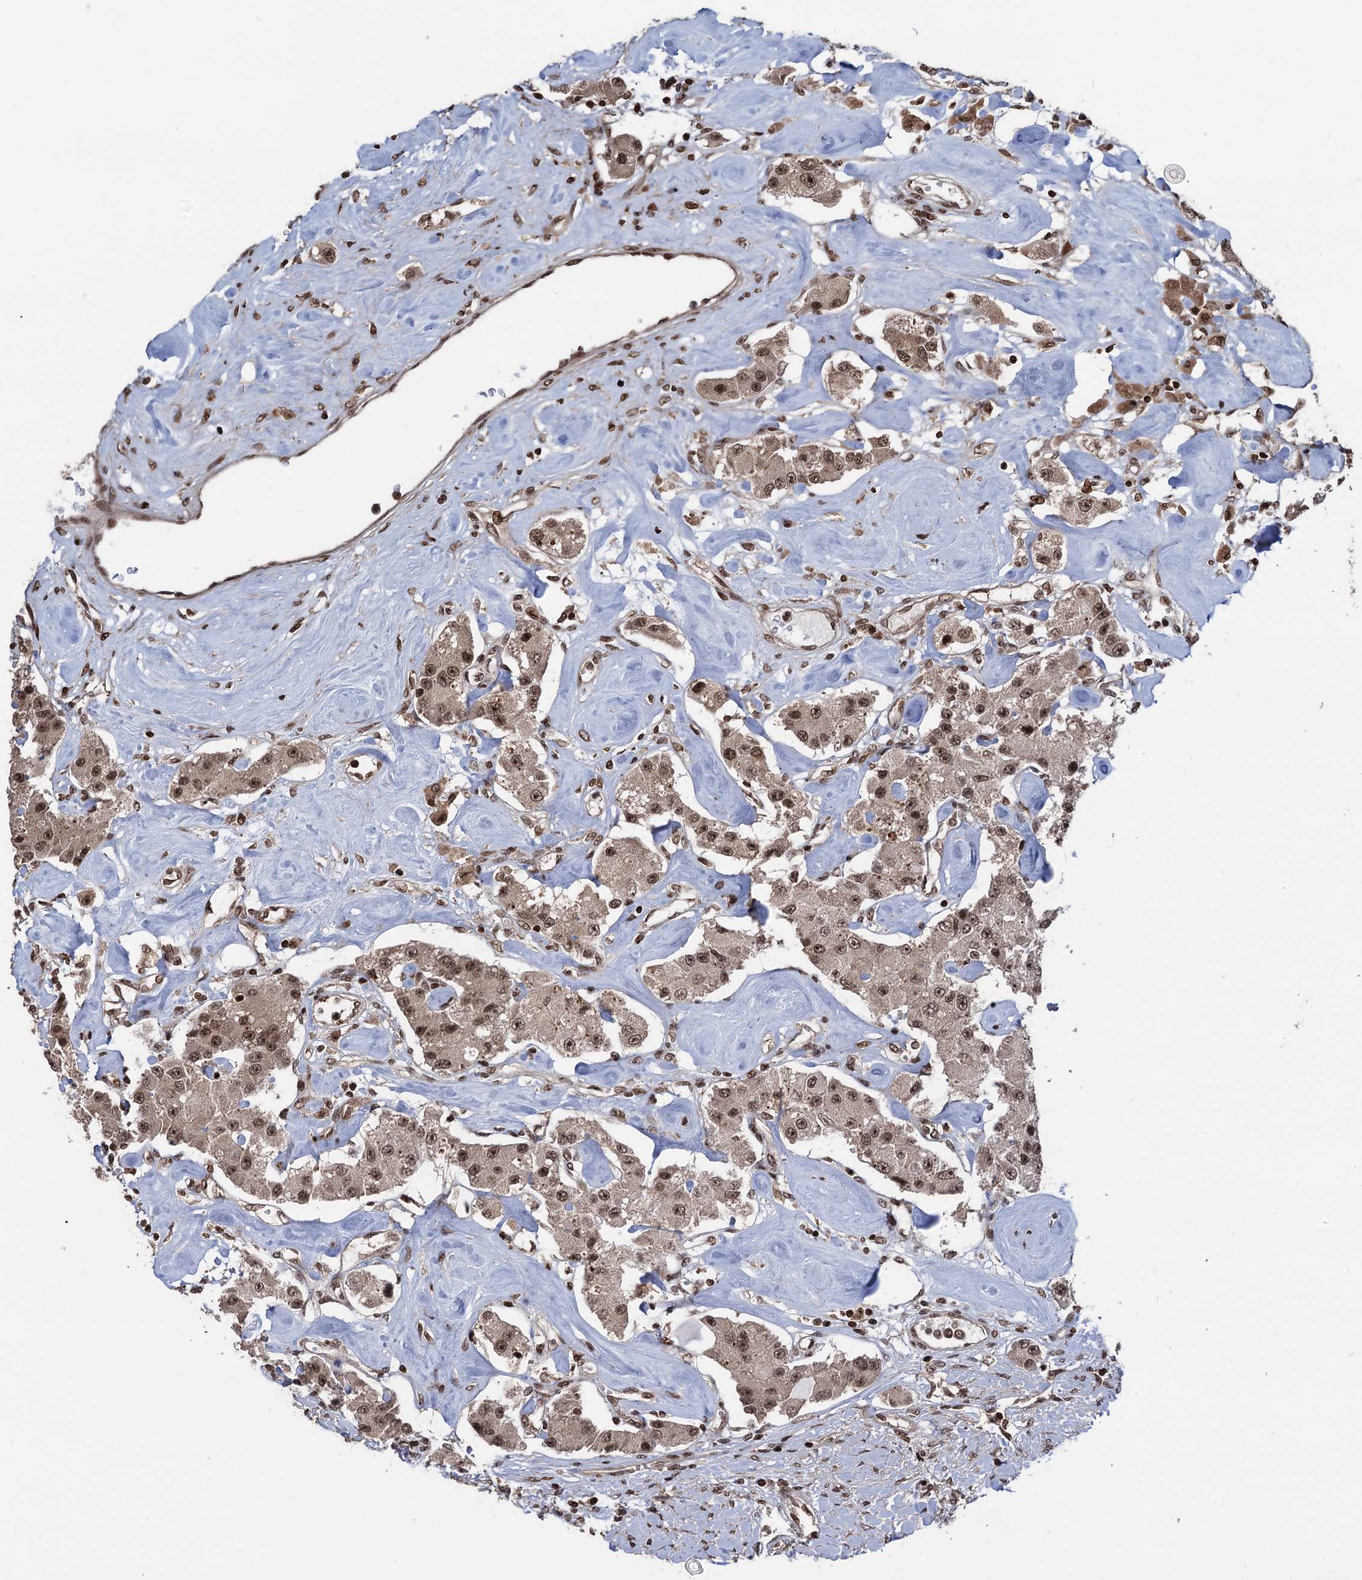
{"staining": {"intensity": "moderate", "quantity": ">75%", "location": "cytoplasmic/membranous,nuclear"}, "tissue": "carcinoid", "cell_type": "Tumor cells", "image_type": "cancer", "snomed": [{"axis": "morphology", "description": "Carcinoid, malignant, NOS"}, {"axis": "topography", "description": "Pancreas"}], "caption": "The immunohistochemical stain labels moderate cytoplasmic/membranous and nuclear staining in tumor cells of malignant carcinoid tissue. Ihc stains the protein in brown and the nuclei are stained blue.", "gene": "ZNF169", "patient": {"sex": "male", "age": 41}}